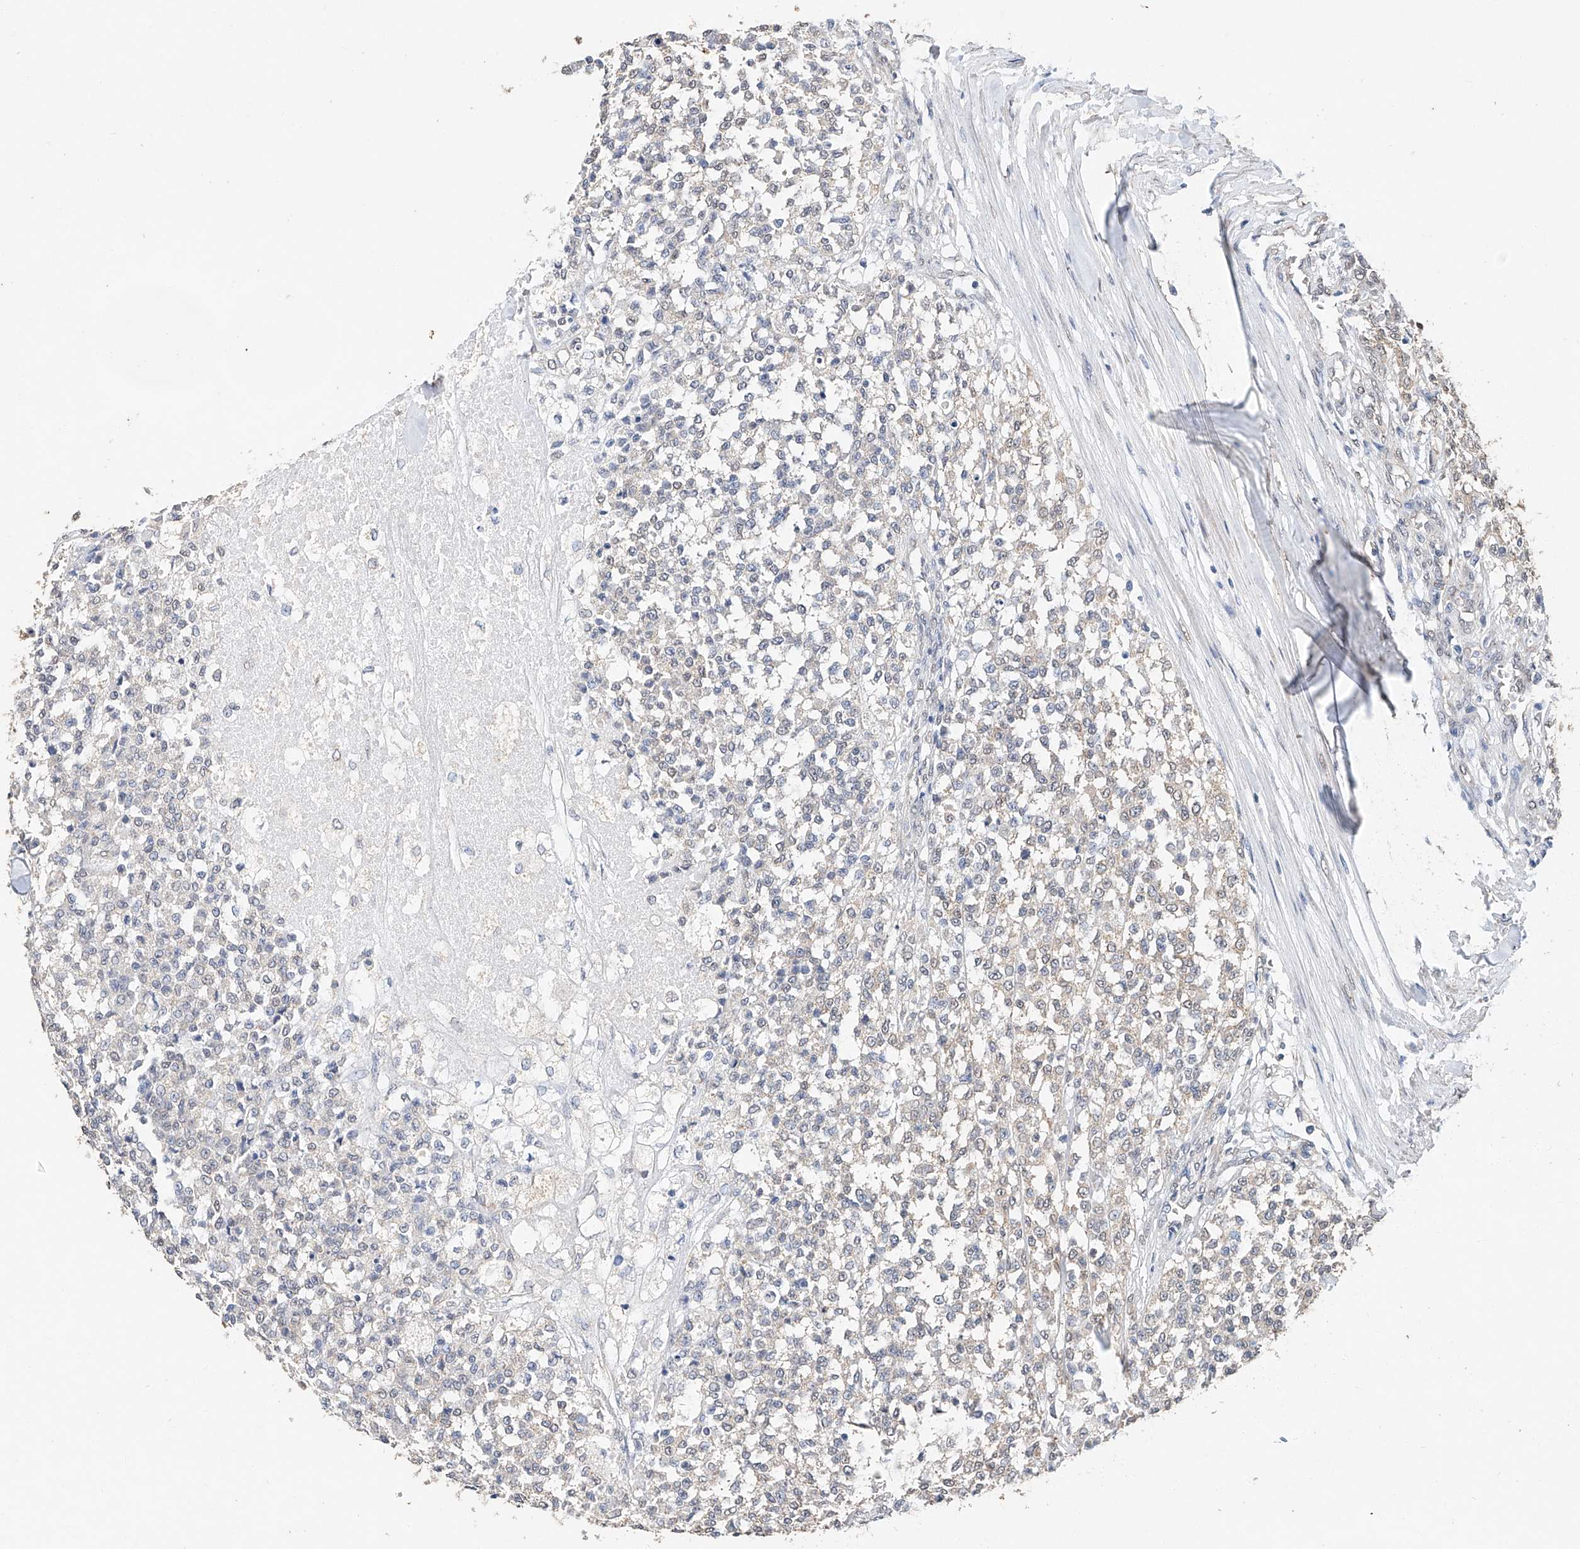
{"staining": {"intensity": "negative", "quantity": "none", "location": "none"}, "tissue": "testis cancer", "cell_type": "Tumor cells", "image_type": "cancer", "snomed": [{"axis": "morphology", "description": "Seminoma, NOS"}, {"axis": "topography", "description": "Testis"}], "caption": "Human testis cancer stained for a protein using immunohistochemistry demonstrates no staining in tumor cells.", "gene": "CERS4", "patient": {"sex": "male", "age": 59}}